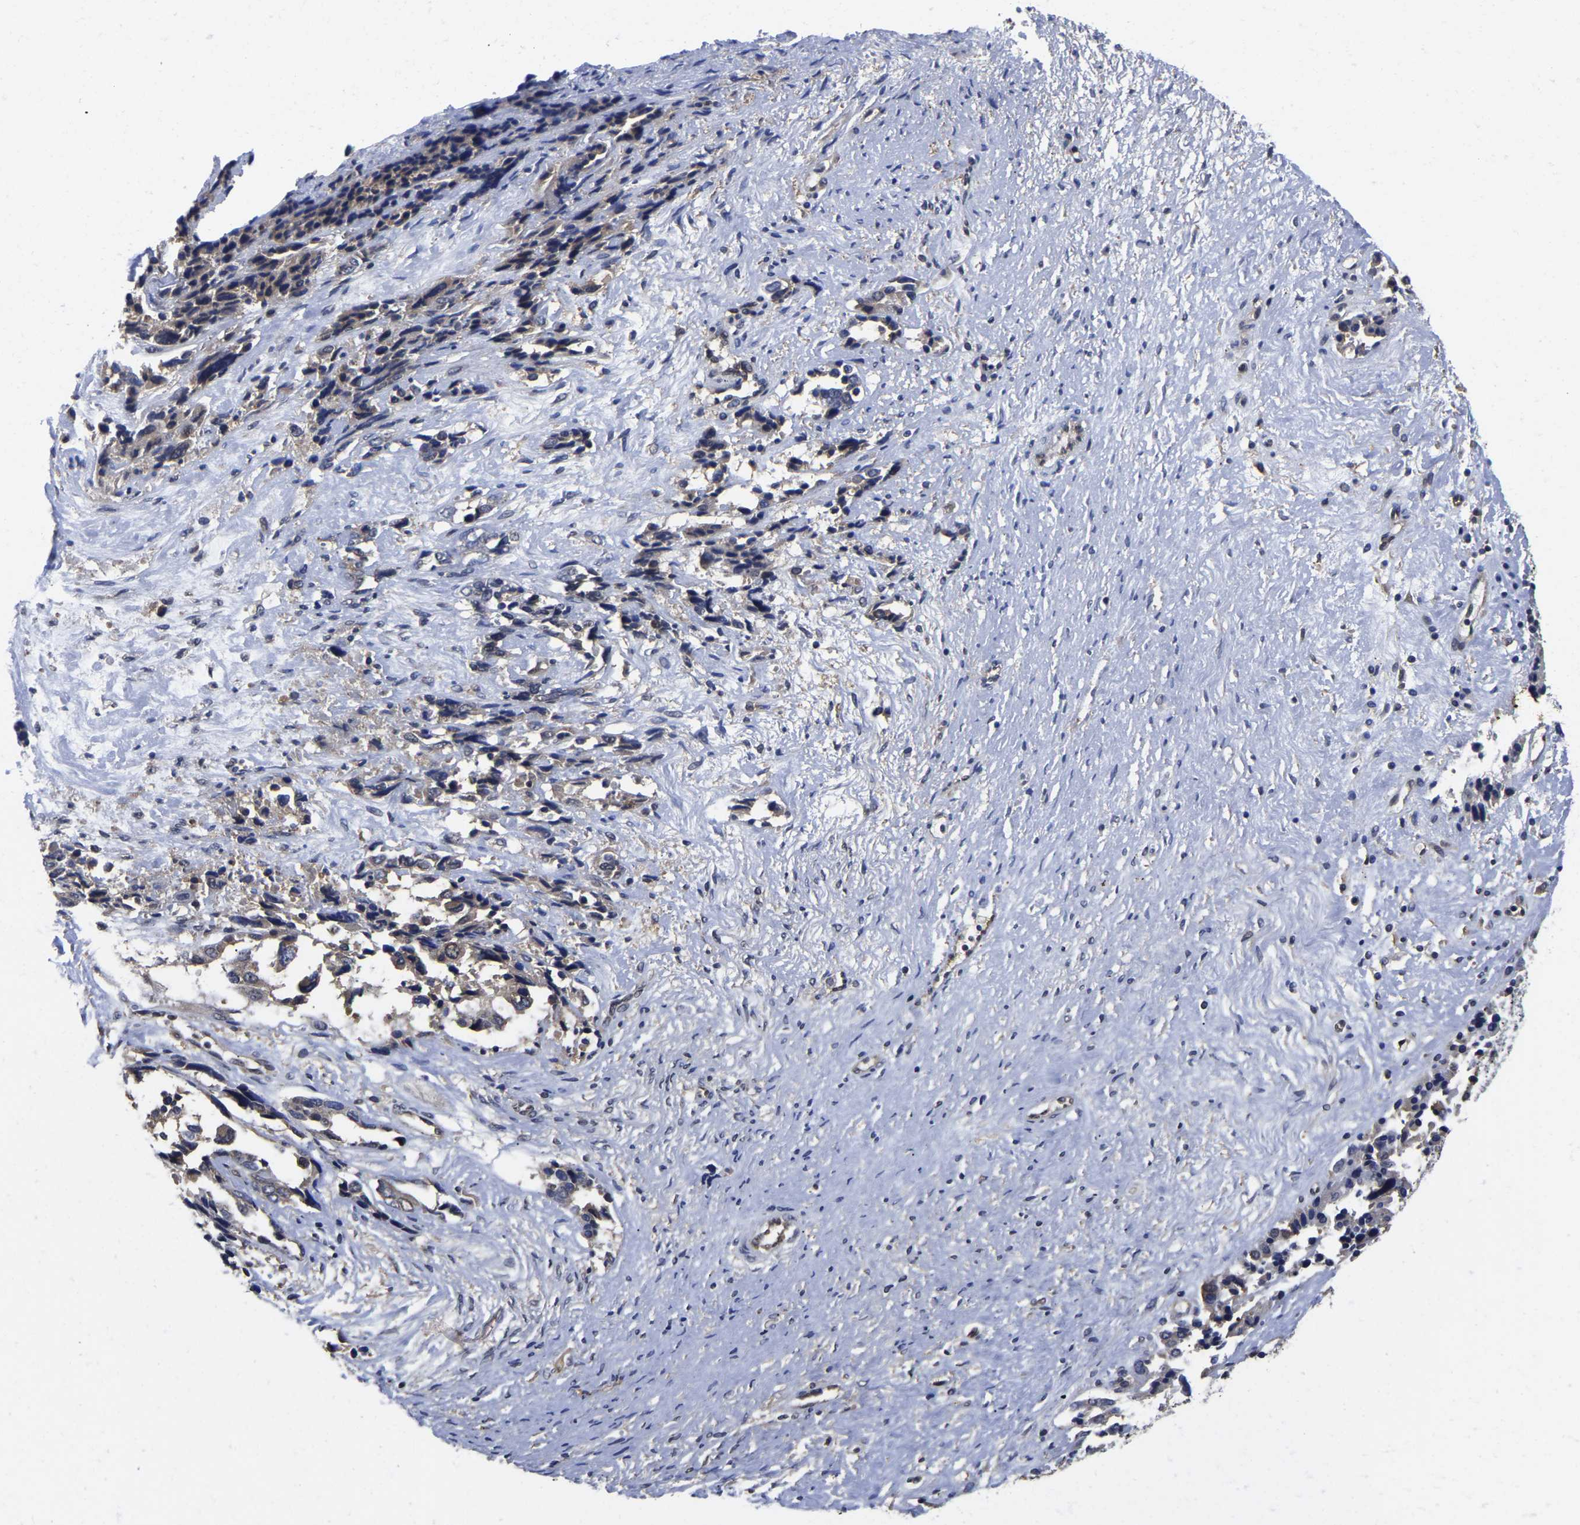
{"staining": {"intensity": "weak", "quantity": "<25%", "location": "cytoplasmic/membranous"}, "tissue": "ovarian cancer", "cell_type": "Tumor cells", "image_type": "cancer", "snomed": [{"axis": "morphology", "description": "Cystadenocarcinoma, serous, NOS"}, {"axis": "topography", "description": "Ovary"}], "caption": "A photomicrograph of serous cystadenocarcinoma (ovarian) stained for a protein shows no brown staining in tumor cells.", "gene": "MCOLN2", "patient": {"sex": "female", "age": 44}}